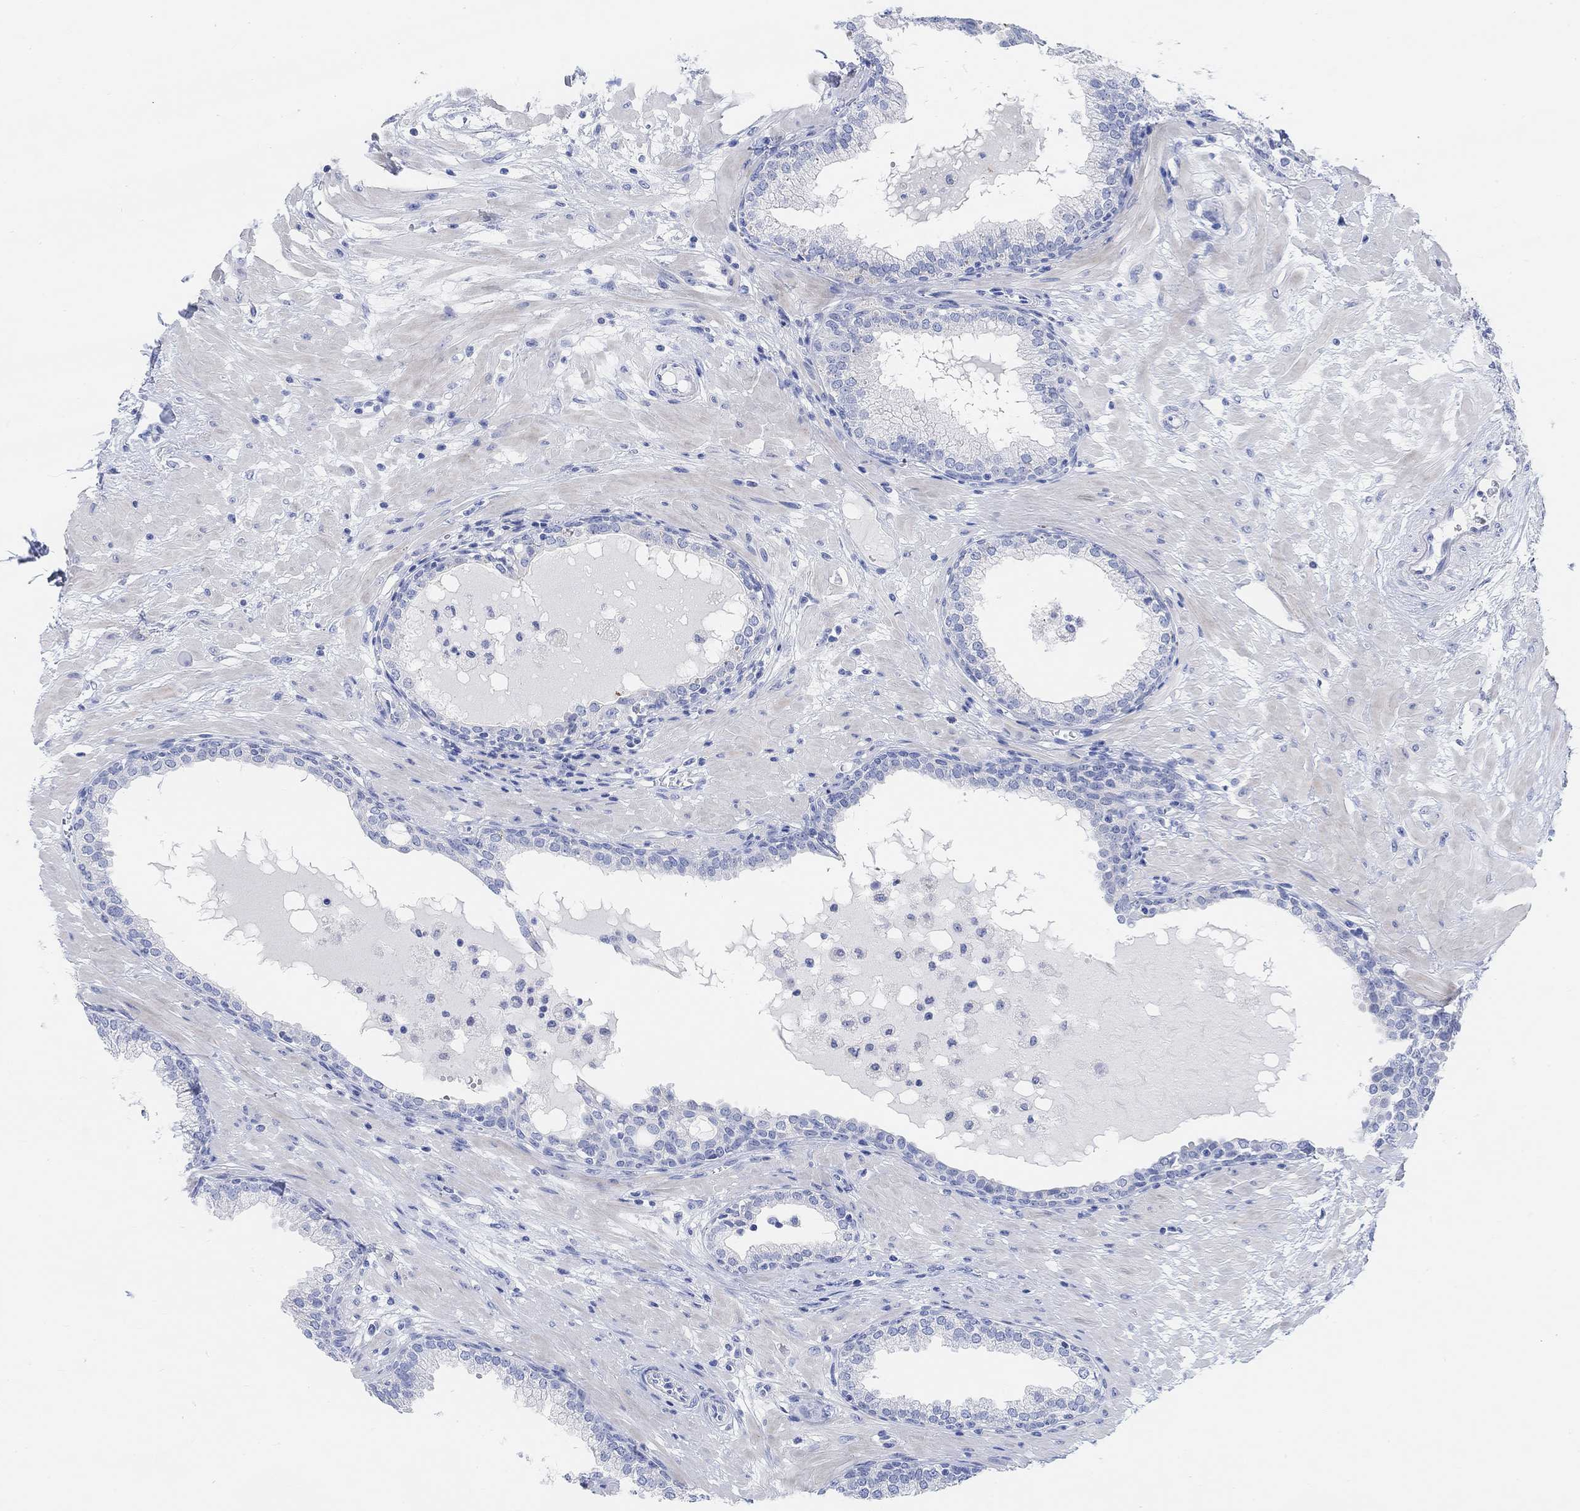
{"staining": {"intensity": "negative", "quantity": "none", "location": "none"}, "tissue": "prostate", "cell_type": "Glandular cells", "image_type": "normal", "snomed": [{"axis": "morphology", "description": "Normal tissue, NOS"}, {"axis": "topography", "description": "Prostate"}], "caption": "Glandular cells show no significant protein expression in unremarkable prostate. (DAB (3,3'-diaminobenzidine) immunohistochemistry (IHC), high magnification).", "gene": "ENO4", "patient": {"sex": "male", "age": 64}}